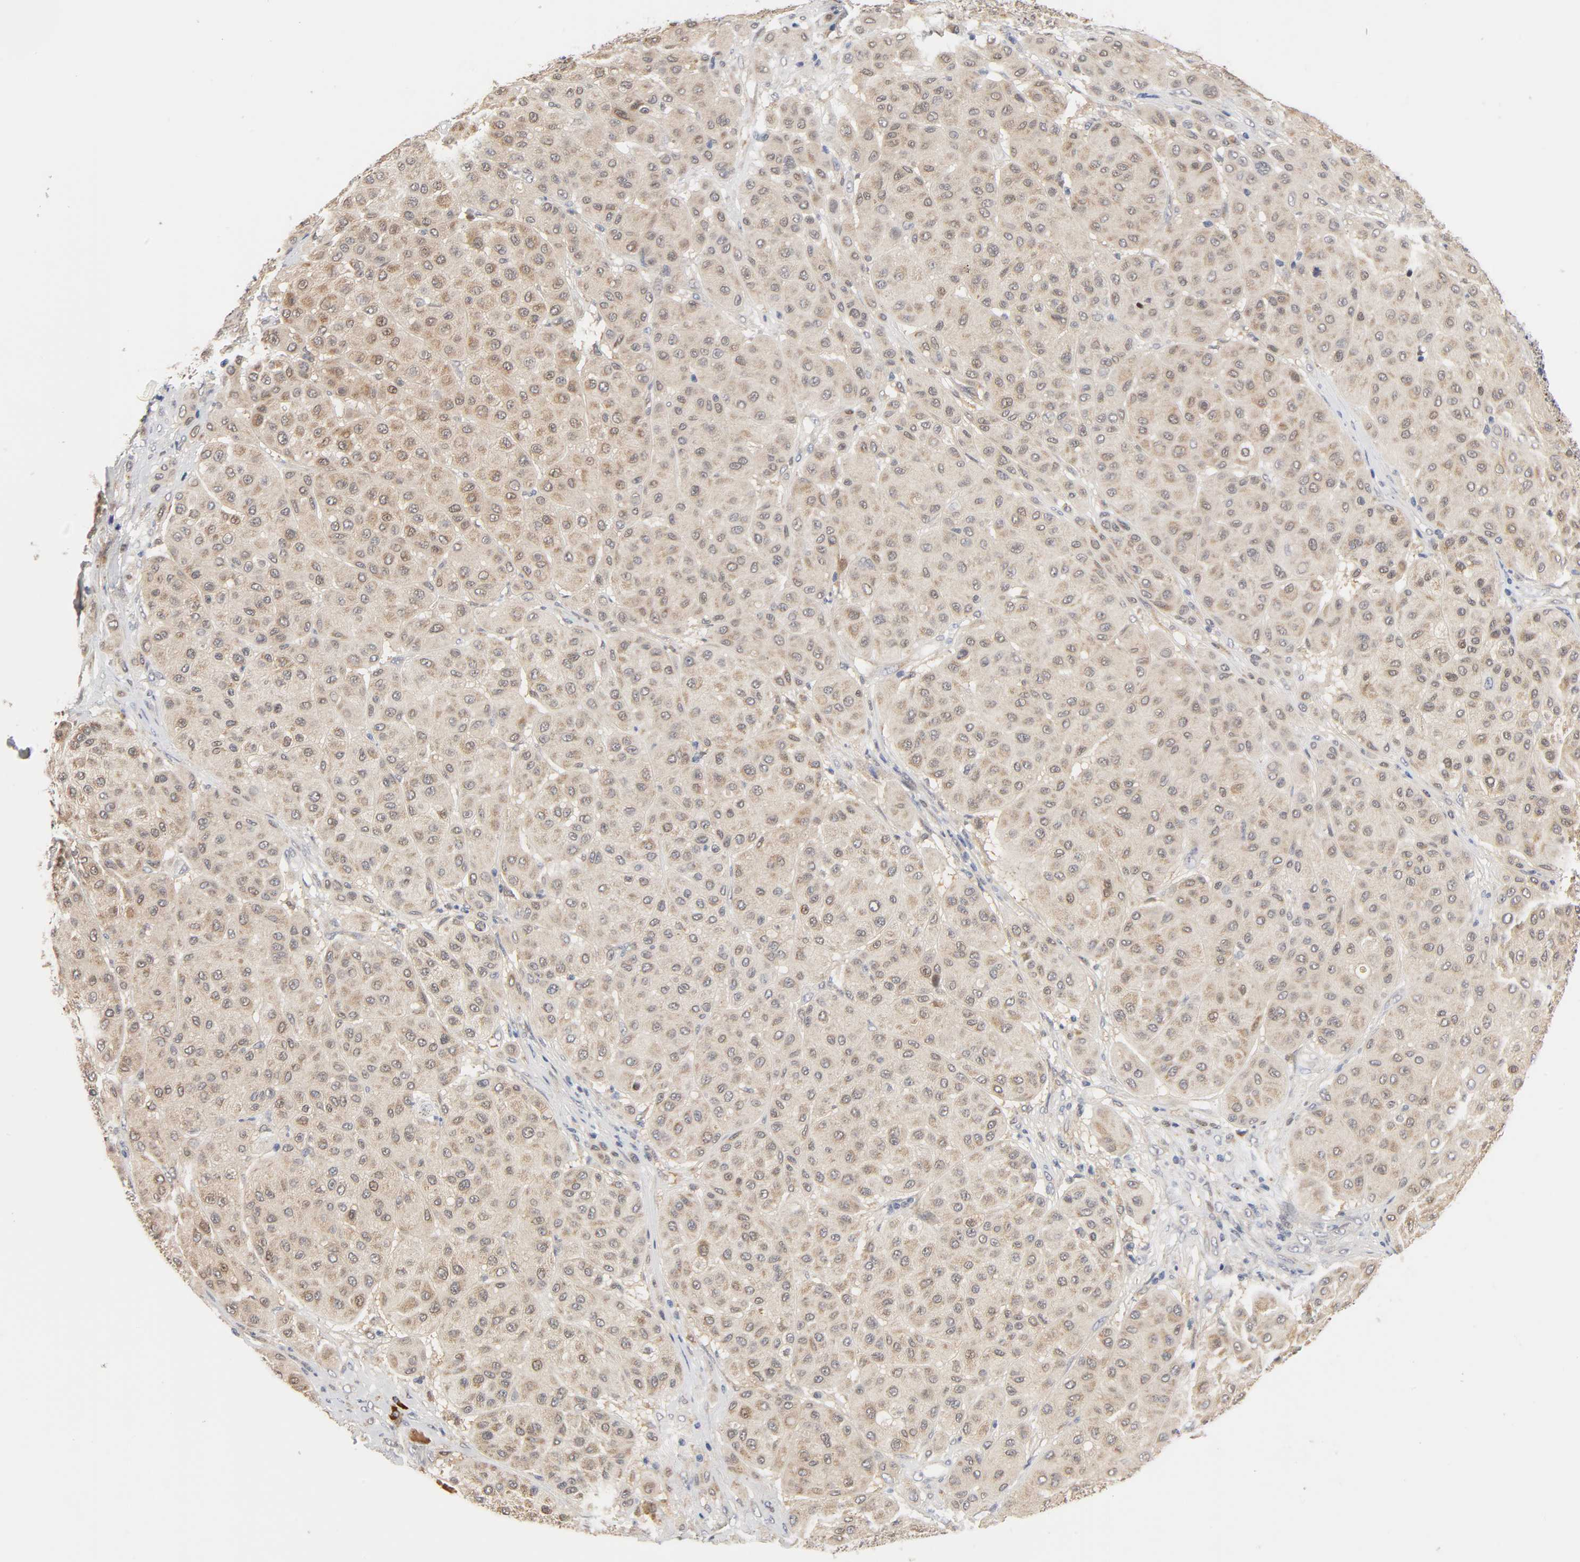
{"staining": {"intensity": "moderate", "quantity": ">75%", "location": "cytoplasmic/membranous,nuclear"}, "tissue": "melanoma", "cell_type": "Tumor cells", "image_type": "cancer", "snomed": [{"axis": "morphology", "description": "Normal tissue, NOS"}, {"axis": "morphology", "description": "Malignant melanoma, Metastatic site"}, {"axis": "topography", "description": "Skin"}], "caption": "Malignant melanoma (metastatic site) stained for a protein (brown) demonstrates moderate cytoplasmic/membranous and nuclear positive expression in about >75% of tumor cells.", "gene": "GSTZ1", "patient": {"sex": "male", "age": 41}}